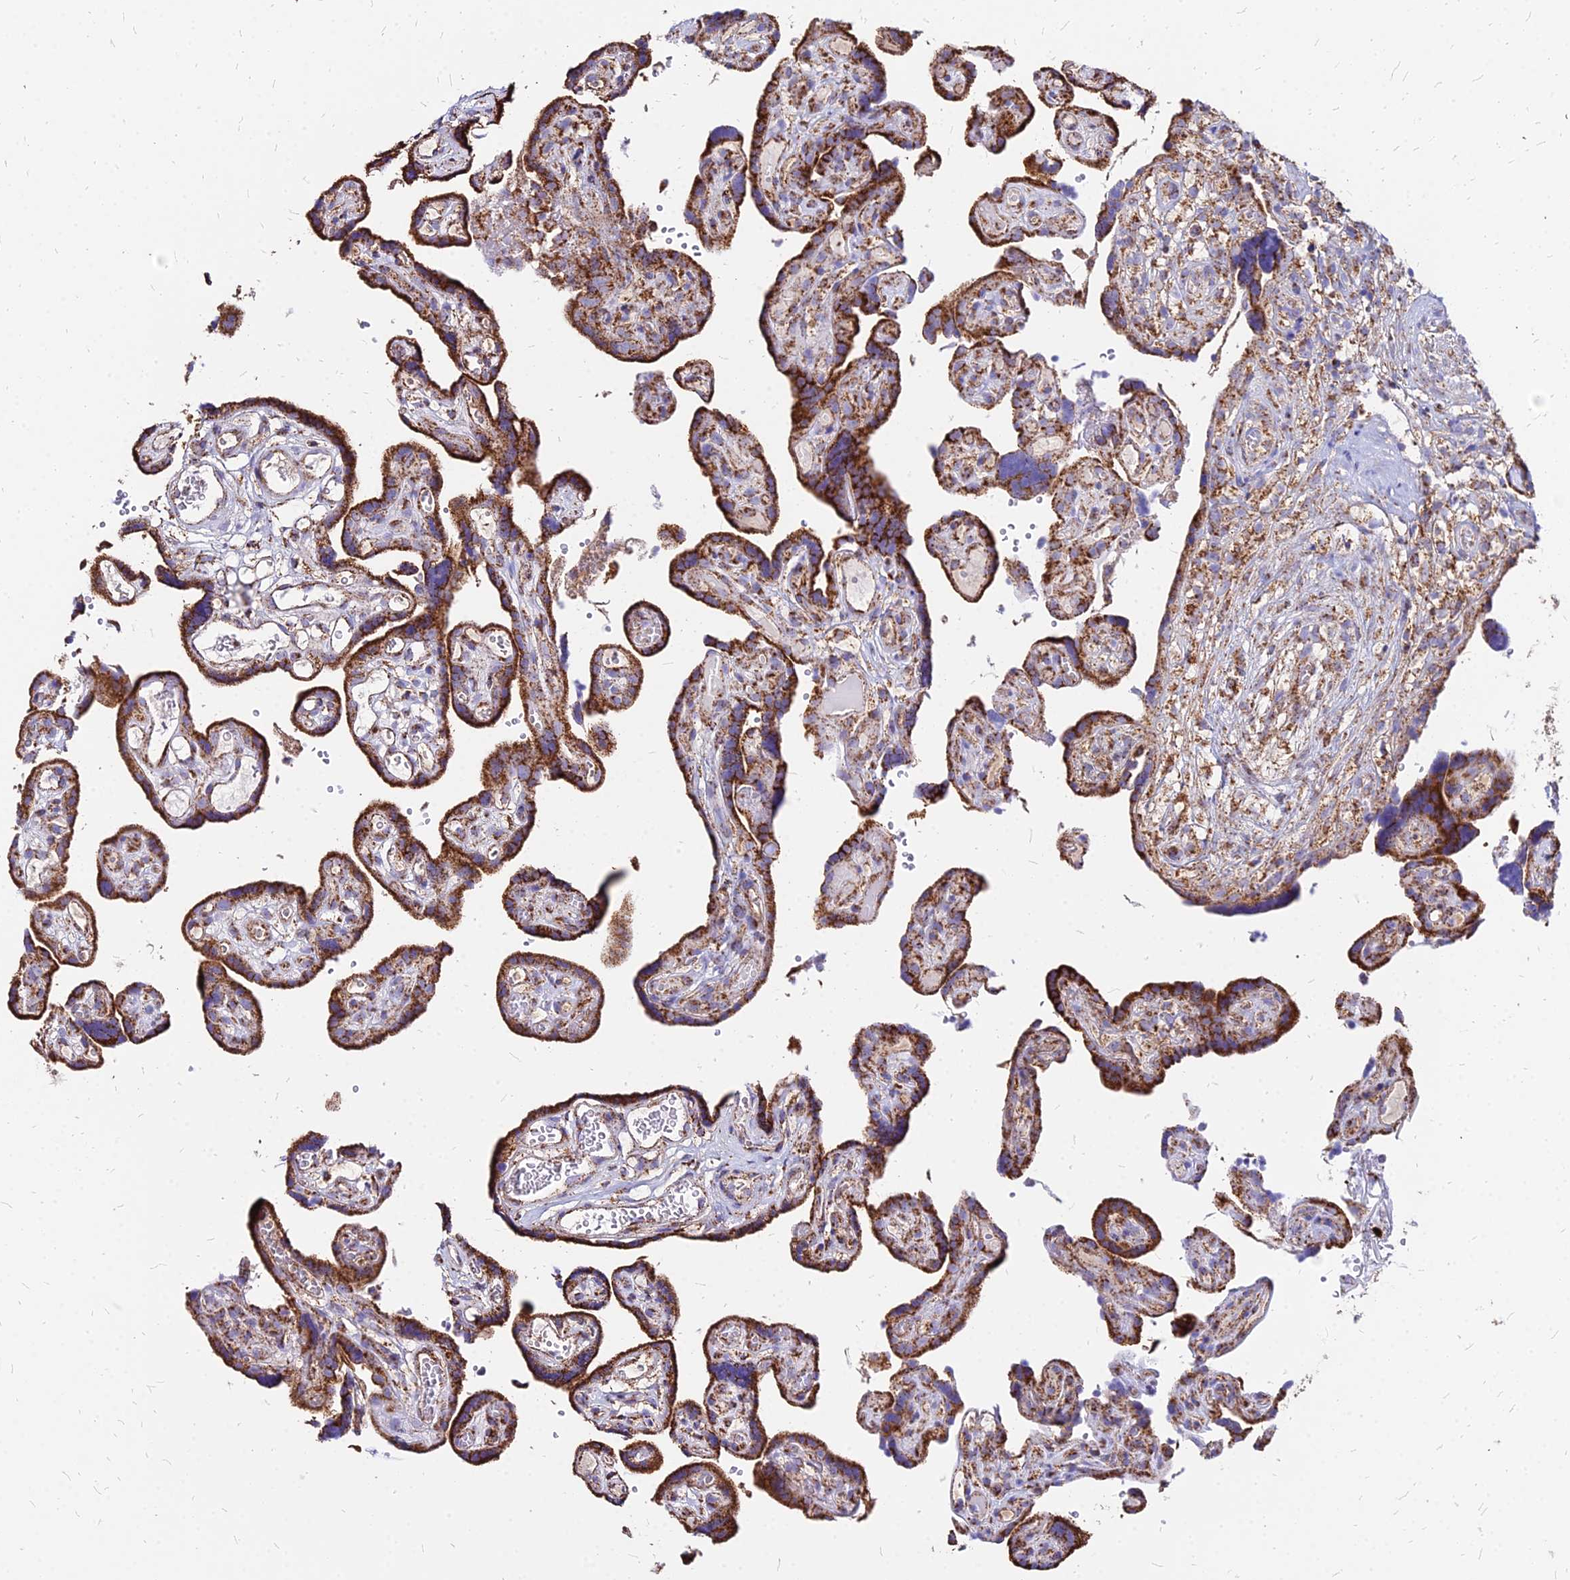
{"staining": {"intensity": "strong", "quantity": ">75%", "location": "cytoplasmic/membranous"}, "tissue": "placenta", "cell_type": "Decidual cells", "image_type": "normal", "snomed": [{"axis": "morphology", "description": "Normal tissue, NOS"}, {"axis": "topography", "description": "Placenta"}], "caption": "Approximately >75% of decidual cells in normal placenta show strong cytoplasmic/membranous protein staining as visualized by brown immunohistochemical staining.", "gene": "DLD", "patient": {"sex": "female", "age": 30}}